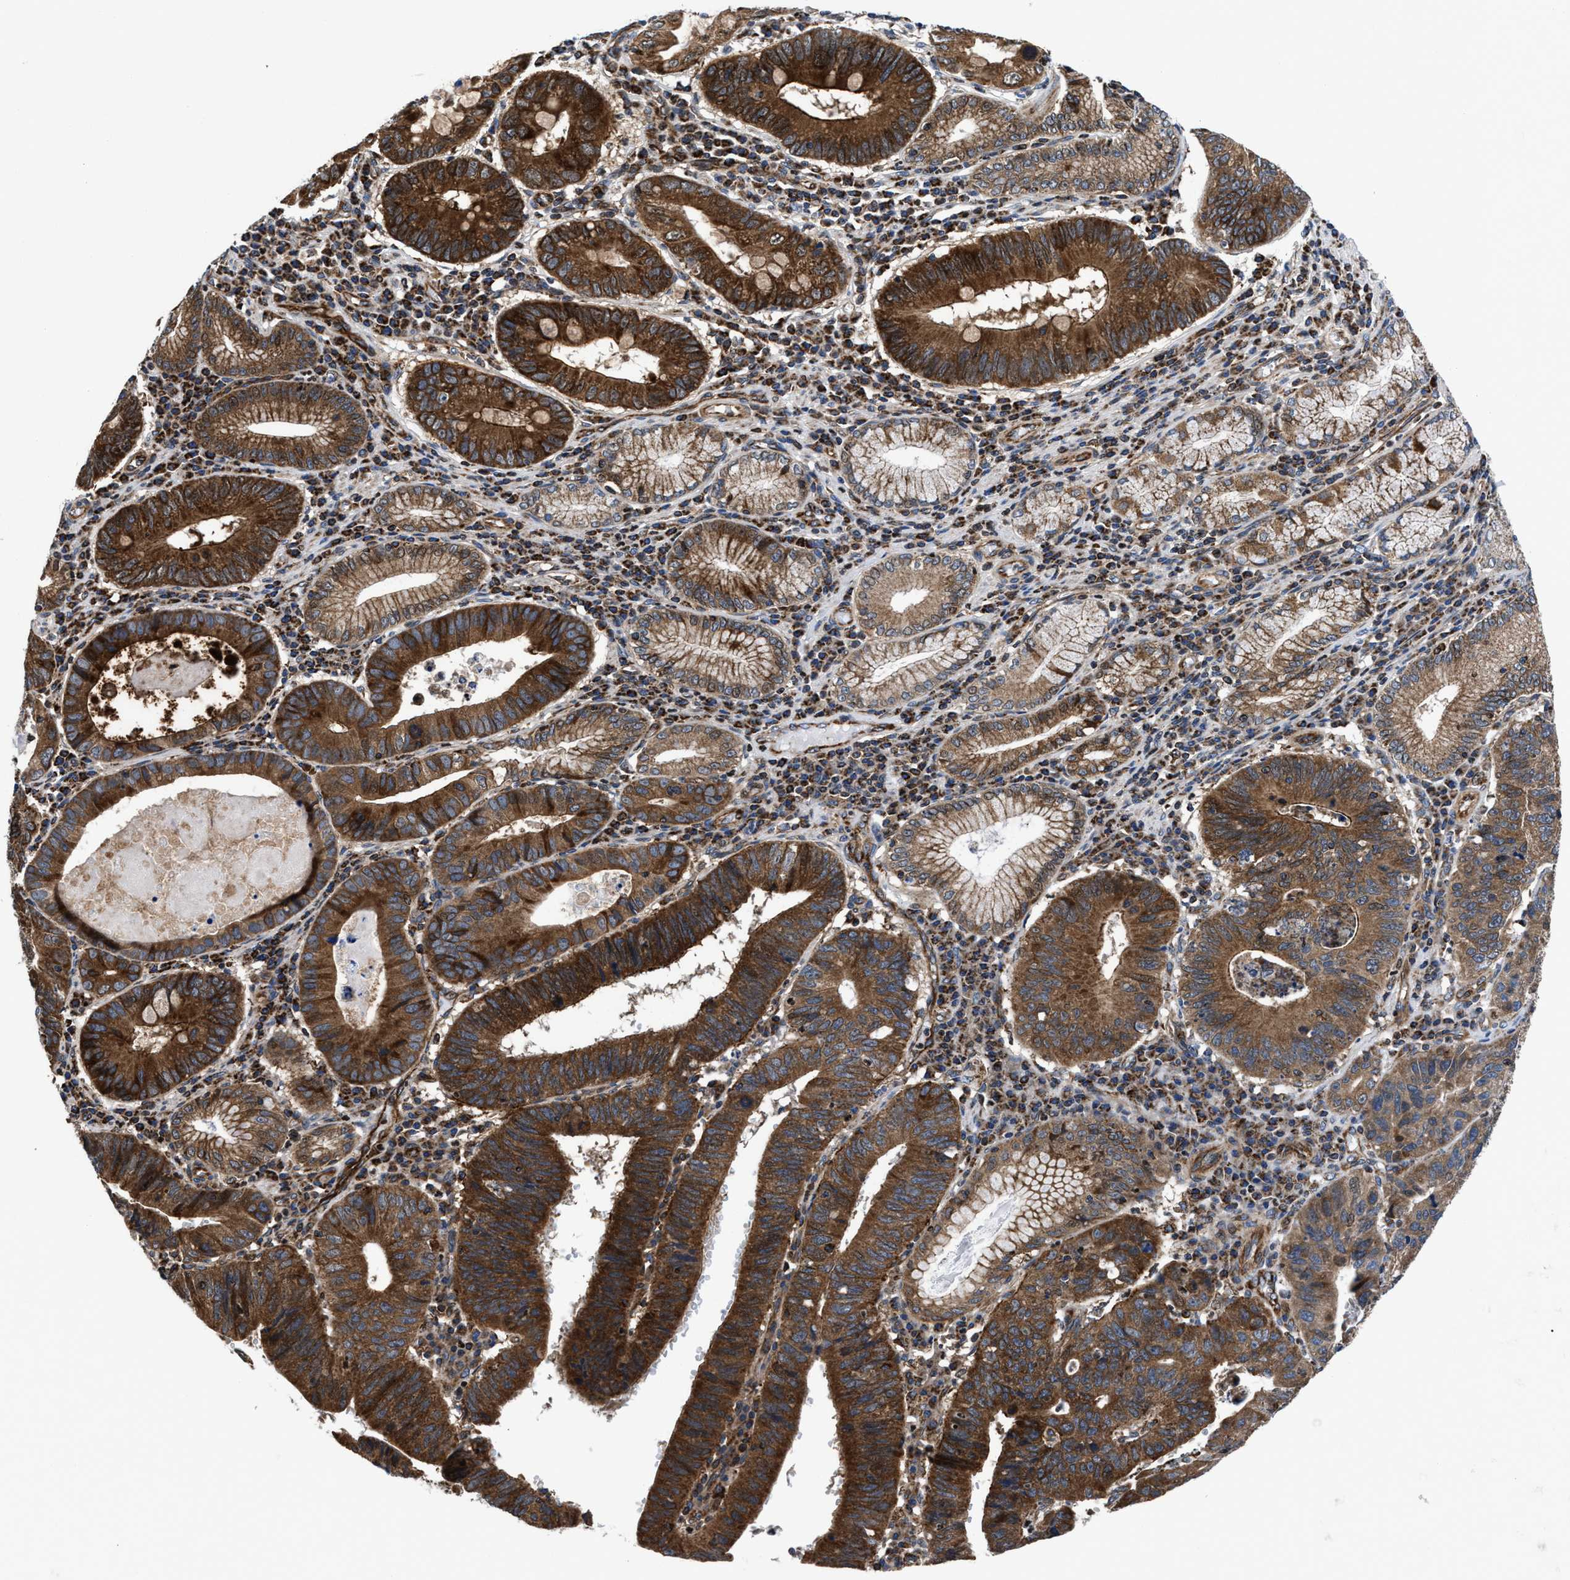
{"staining": {"intensity": "strong", "quantity": ">75%", "location": "cytoplasmic/membranous"}, "tissue": "stomach cancer", "cell_type": "Tumor cells", "image_type": "cancer", "snomed": [{"axis": "morphology", "description": "Adenocarcinoma, NOS"}, {"axis": "topography", "description": "Stomach"}], "caption": "About >75% of tumor cells in human stomach adenocarcinoma show strong cytoplasmic/membranous protein expression as visualized by brown immunohistochemical staining.", "gene": "PRR15L", "patient": {"sex": "male", "age": 59}}